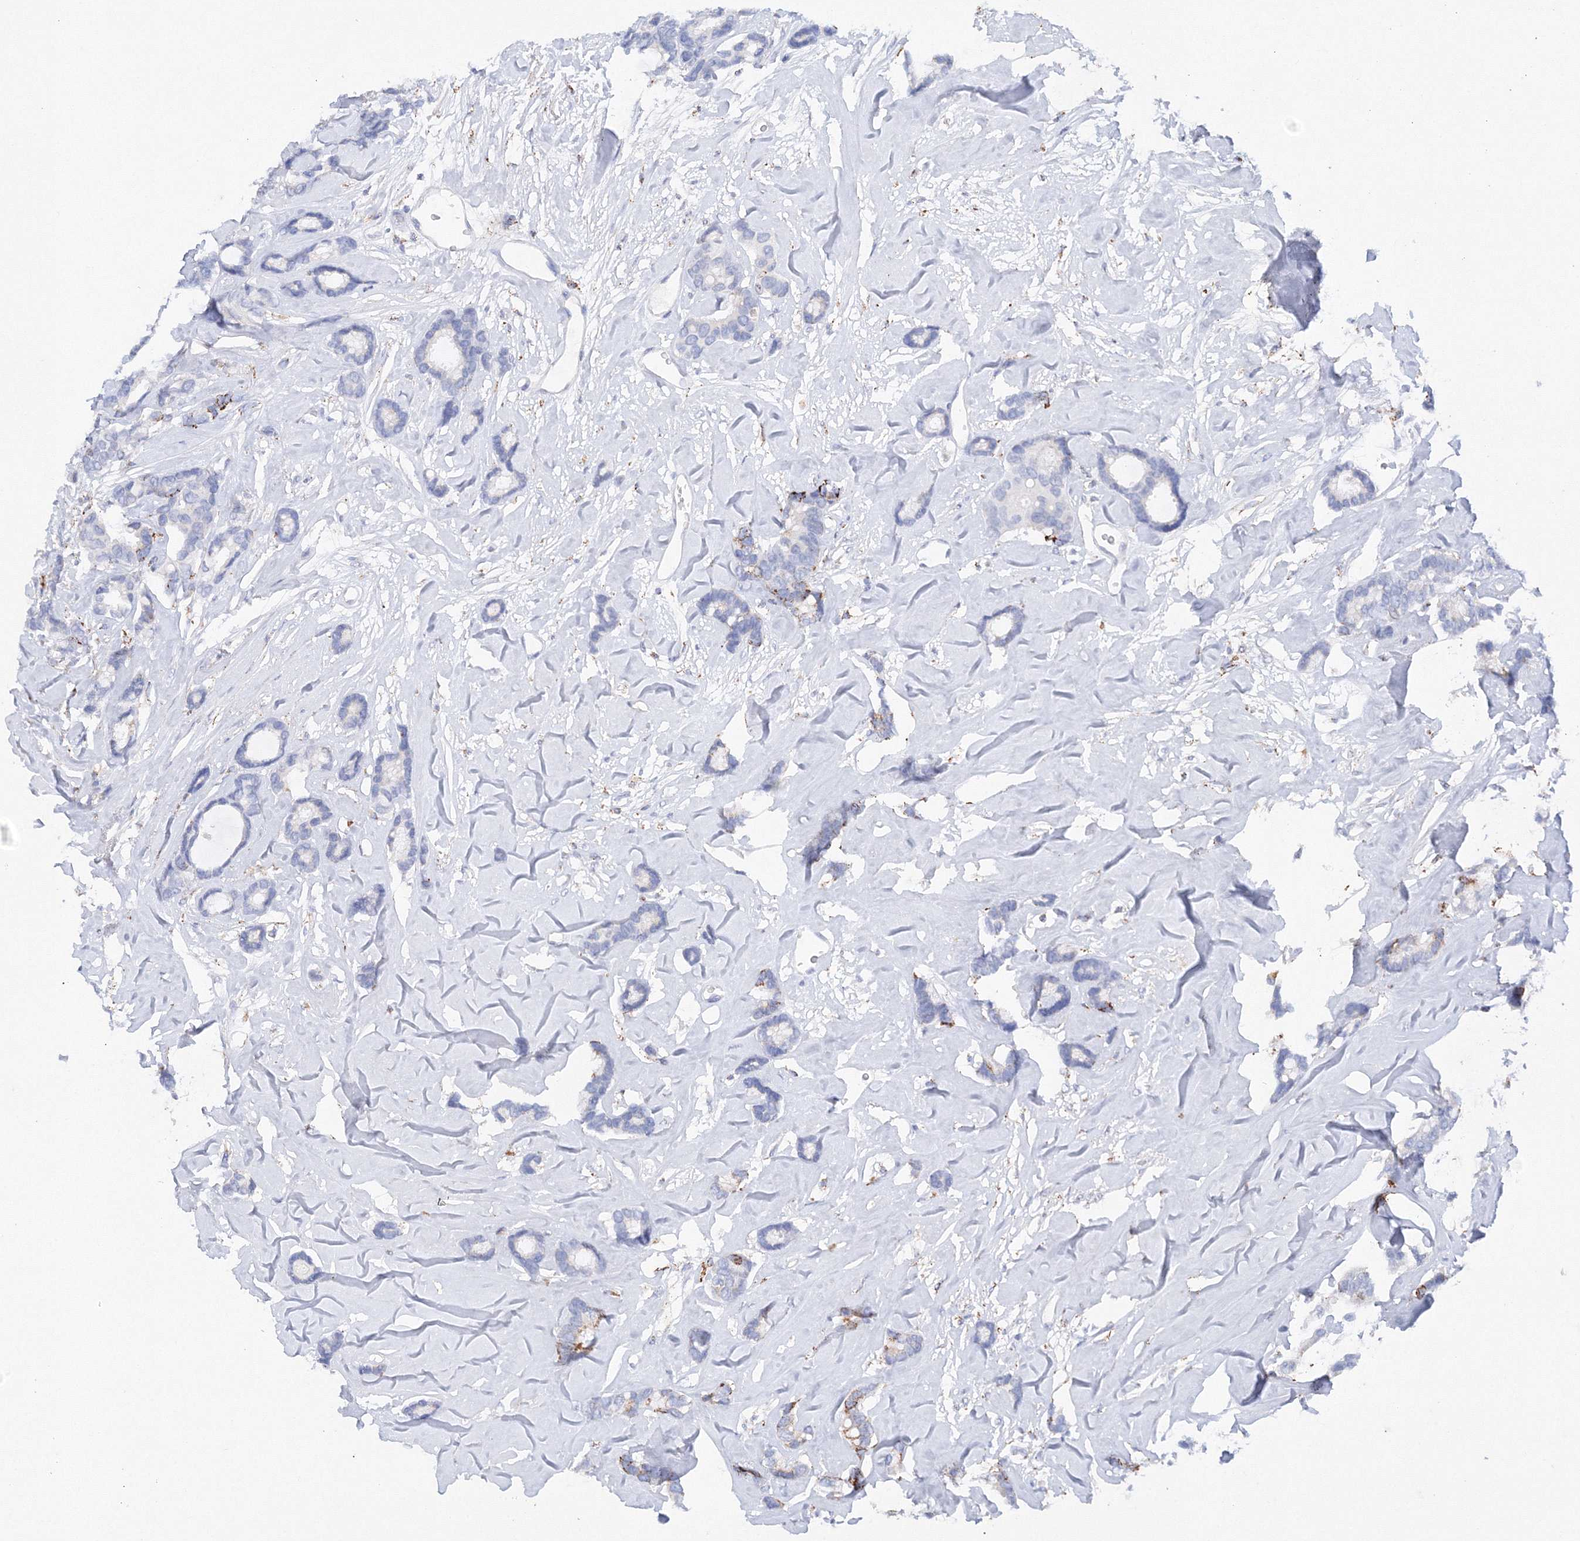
{"staining": {"intensity": "negative", "quantity": "none", "location": "none"}, "tissue": "breast cancer", "cell_type": "Tumor cells", "image_type": "cancer", "snomed": [{"axis": "morphology", "description": "Duct carcinoma"}, {"axis": "topography", "description": "Breast"}], "caption": "There is no significant expression in tumor cells of breast cancer.", "gene": "MERTK", "patient": {"sex": "female", "age": 87}}